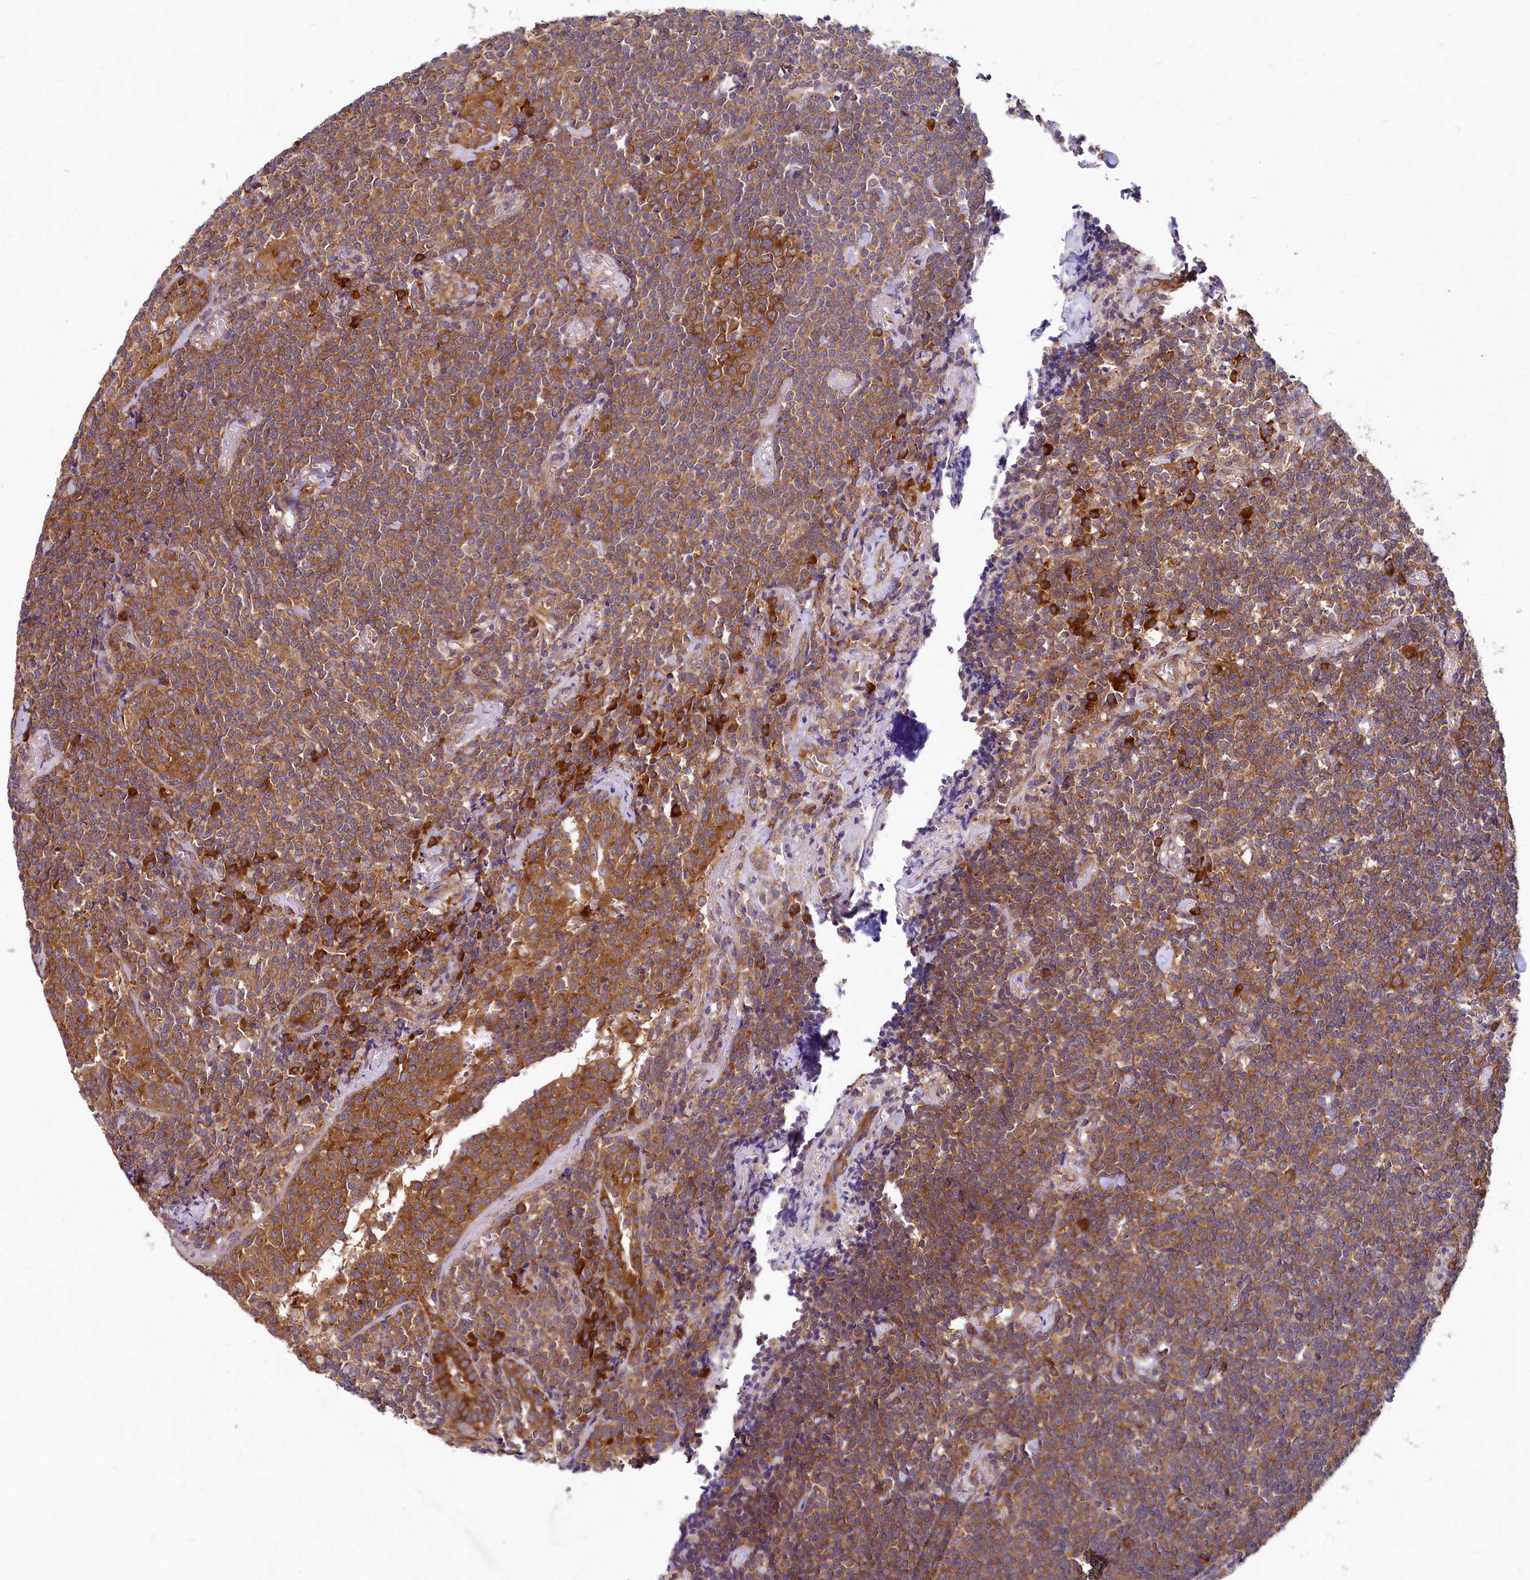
{"staining": {"intensity": "moderate", "quantity": ">75%", "location": "cytoplasmic/membranous"}, "tissue": "lymphoma", "cell_type": "Tumor cells", "image_type": "cancer", "snomed": [{"axis": "morphology", "description": "Malignant lymphoma, non-Hodgkin's type, Low grade"}, {"axis": "topography", "description": "Lung"}], "caption": "Human lymphoma stained with a brown dye reveals moderate cytoplasmic/membranous positive expression in approximately >75% of tumor cells.", "gene": "EIF2B2", "patient": {"sex": "female", "age": 71}}